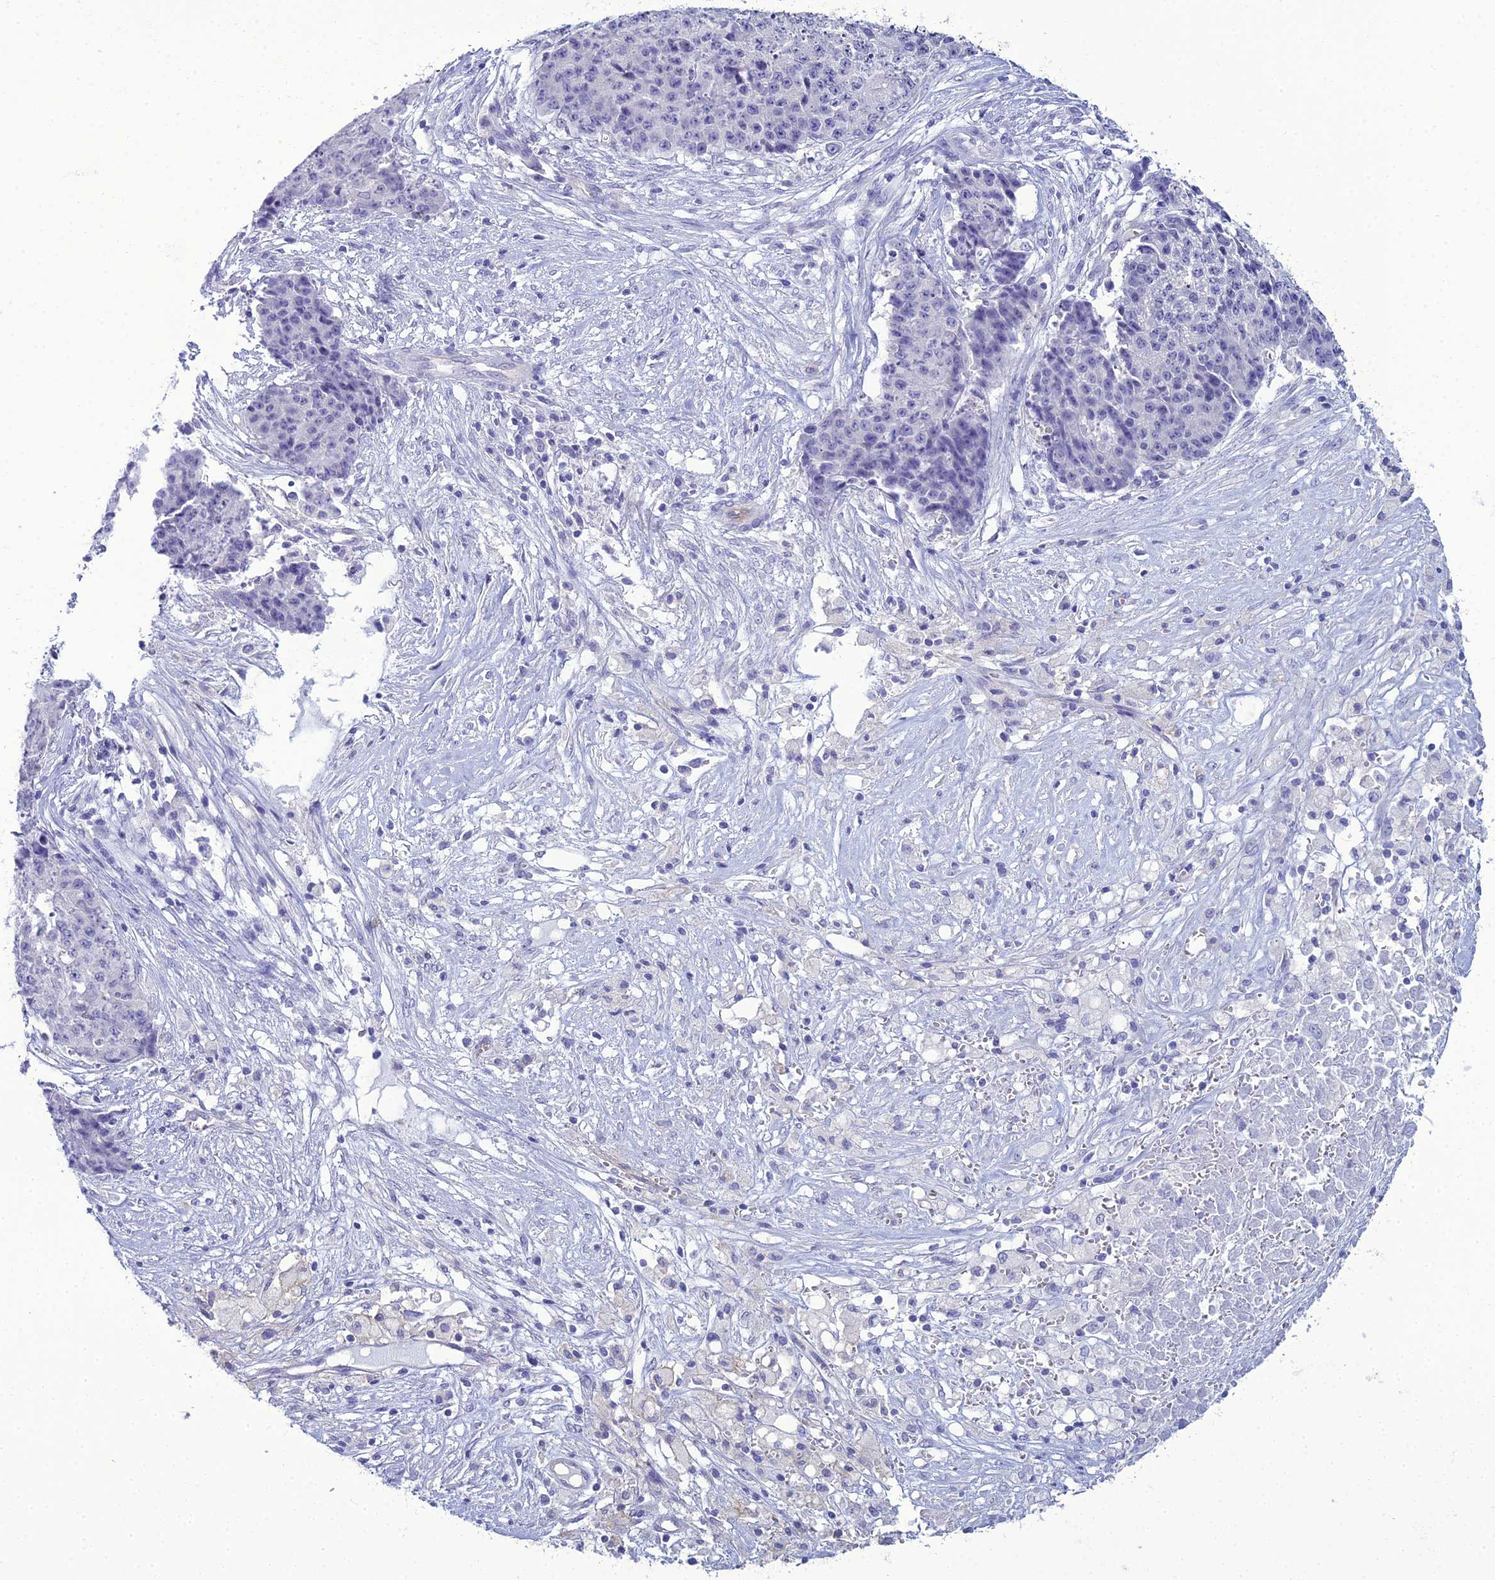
{"staining": {"intensity": "negative", "quantity": "none", "location": "none"}, "tissue": "ovarian cancer", "cell_type": "Tumor cells", "image_type": "cancer", "snomed": [{"axis": "morphology", "description": "Carcinoma, endometroid"}, {"axis": "topography", "description": "Ovary"}], "caption": "There is no significant expression in tumor cells of ovarian cancer (endometroid carcinoma). (DAB immunohistochemistry (IHC), high magnification).", "gene": "ACE", "patient": {"sex": "female", "age": 42}}